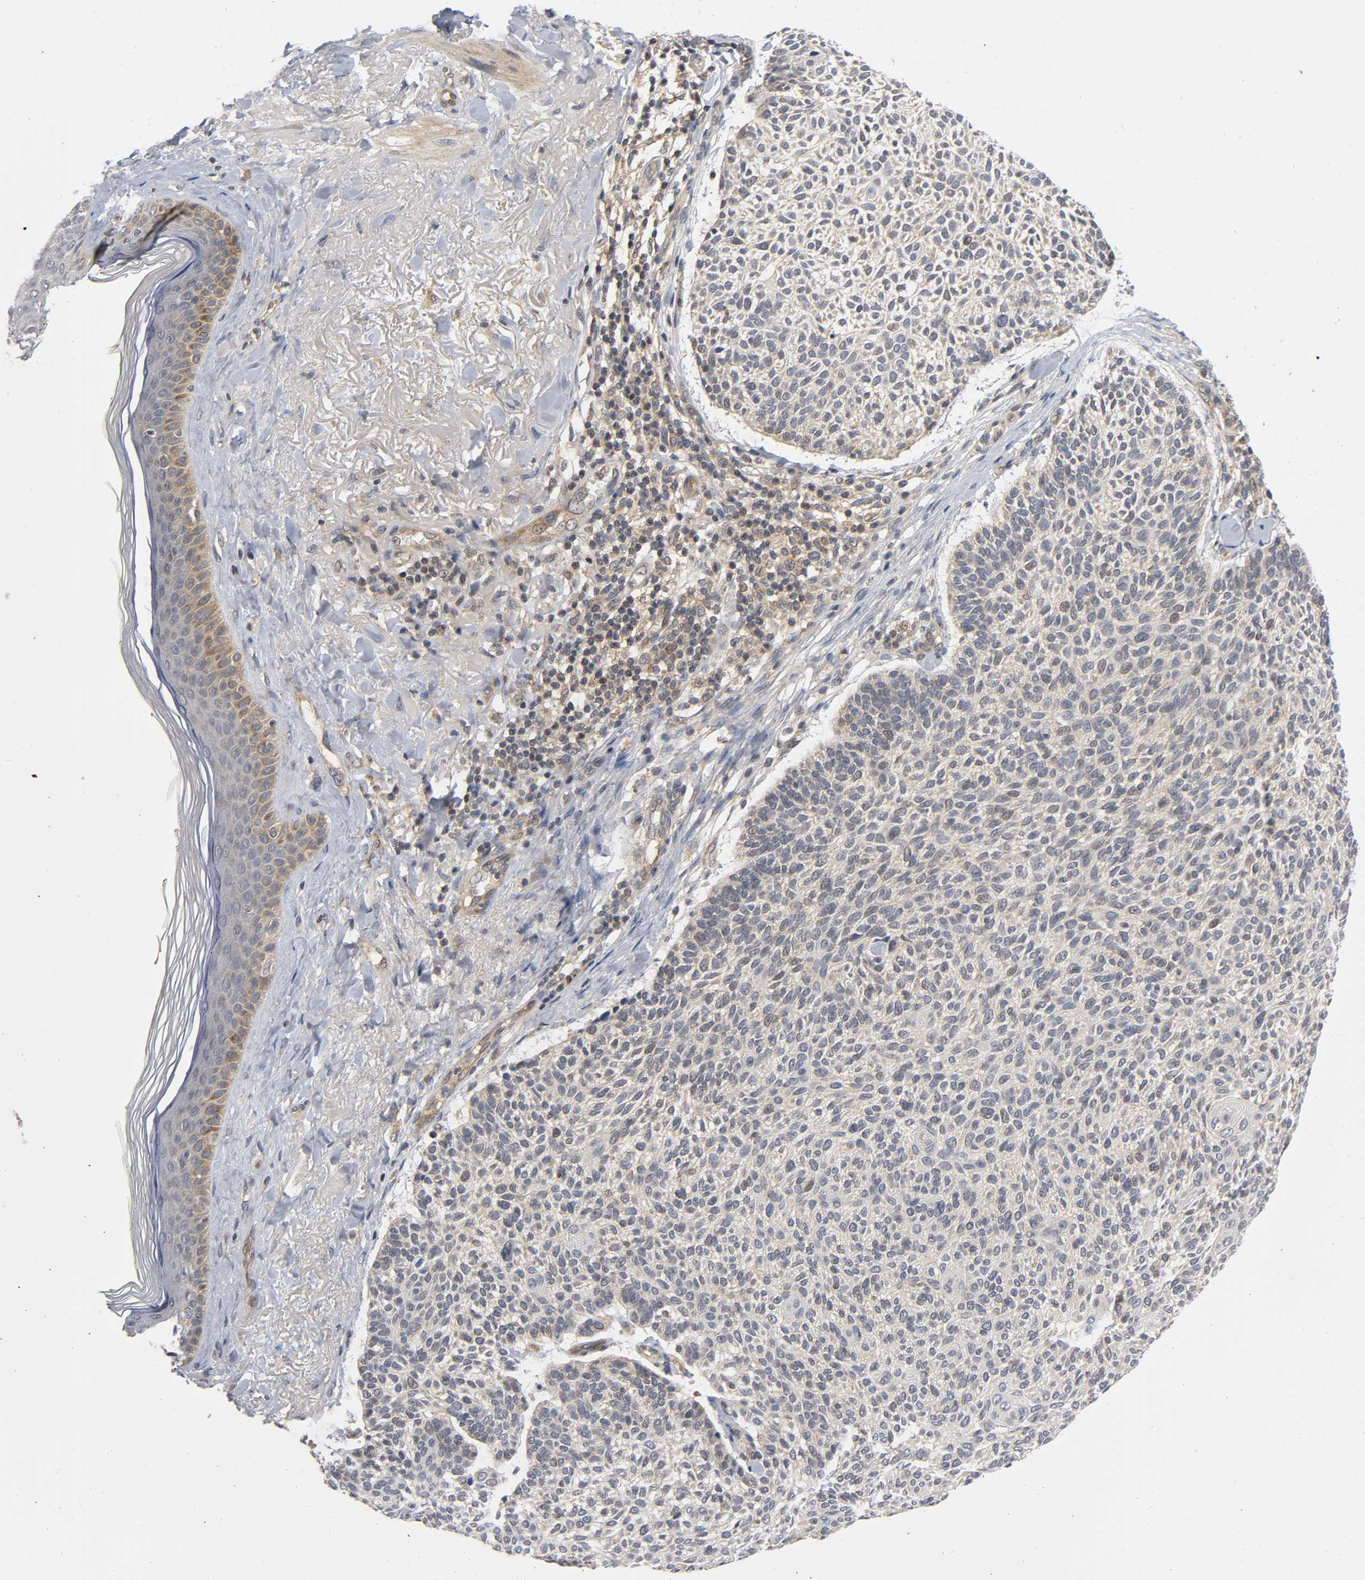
{"staining": {"intensity": "weak", "quantity": ">75%", "location": "cytoplasmic/membranous"}, "tissue": "skin cancer", "cell_type": "Tumor cells", "image_type": "cancer", "snomed": [{"axis": "morphology", "description": "Normal tissue, NOS"}, {"axis": "morphology", "description": "Basal cell carcinoma"}, {"axis": "topography", "description": "Skin"}], "caption": "High-power microscopy captured an immunohistochemistry (IHC) image of skin cancer (basal cell carcinoma), revealing weak cytoplasmic/membranous positivity in about >75% of tumor cells.", "gene": "MAPK8", "patient": {"sex": "female", "age": 70}}